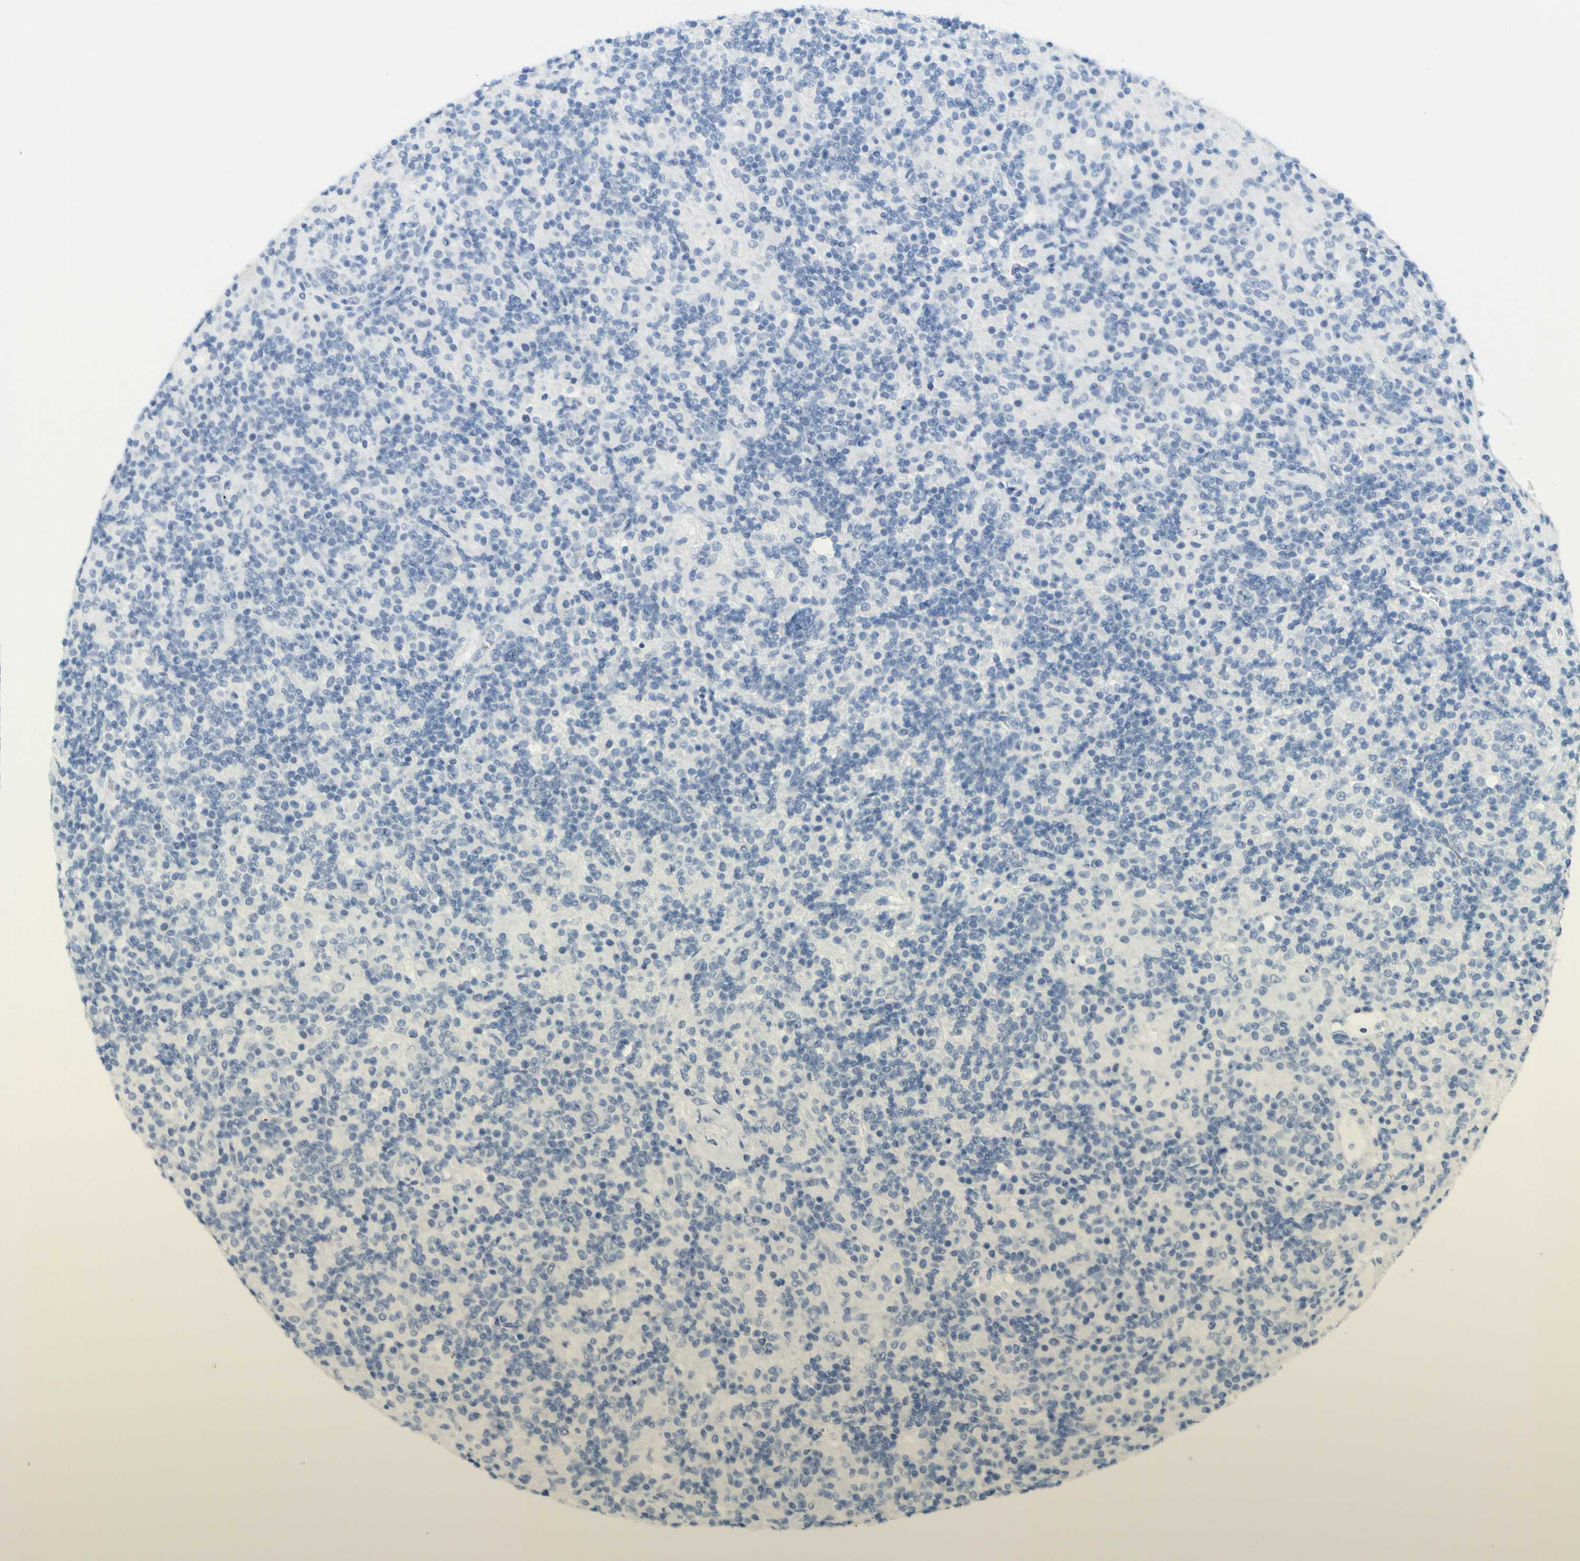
{"staining": {"intensity": "negative", "quantity": "none", "location": "none"}, "tissue": "lymphoma", "cell_type": "Tumor cells", "image_type": "cancer", "snomed": [{"axis": "morphology", "description": "Hodgkin's disease, NOS"}, {"axis": "topography", "description": "Lymph node"}], "caption": "Photomicrograph shows no significant protein positivity in tumor cells of lymphoma.", "gene": "OPN1SW", "patient": {"sex": "male", "age": 70}}